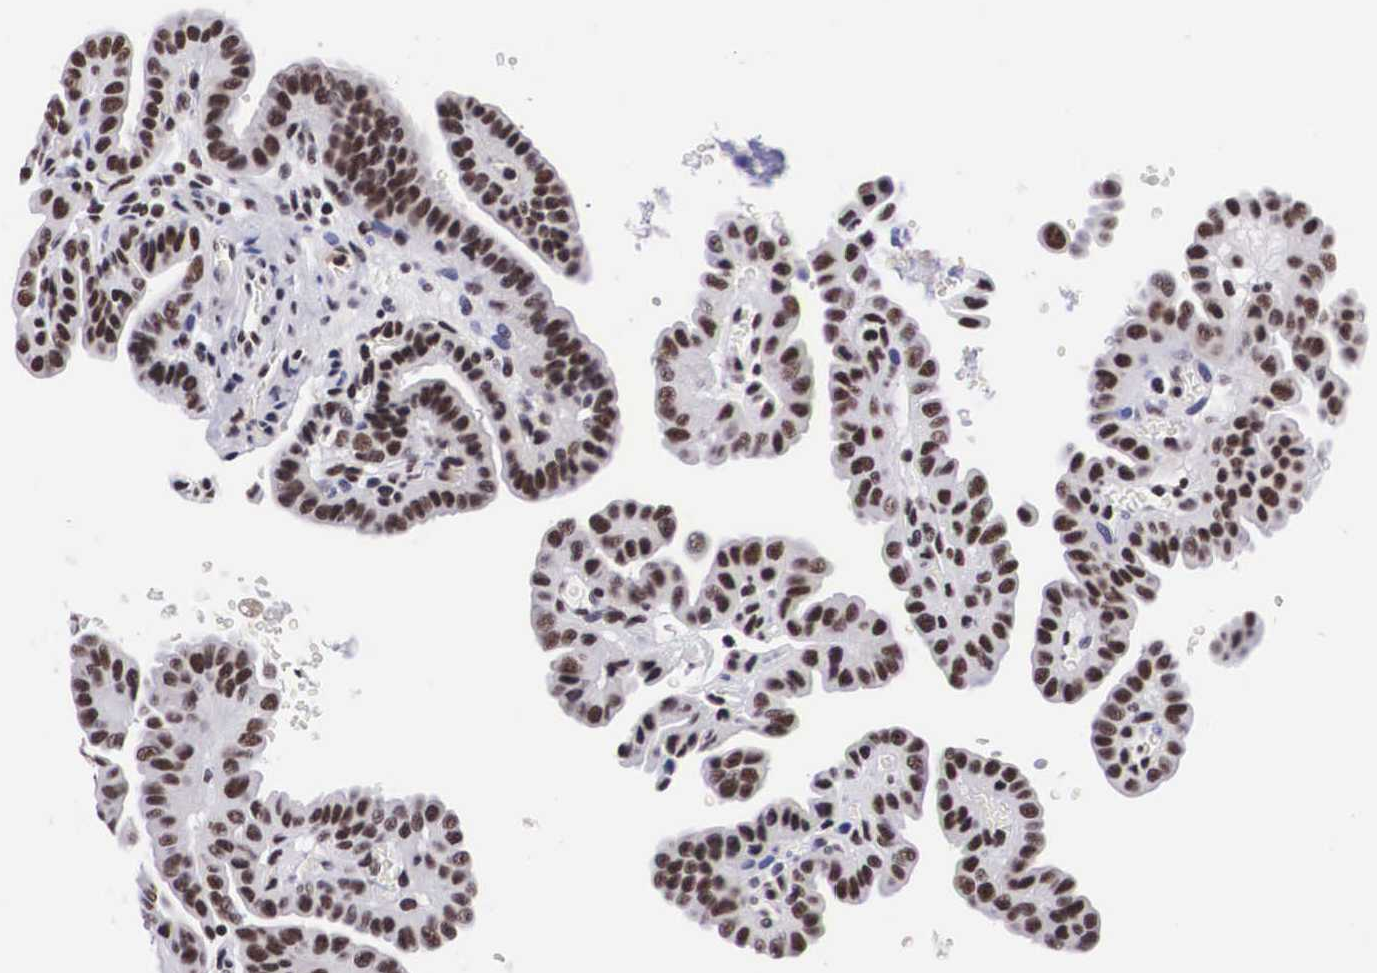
{"staining": {"intensity": "moderate", "quantity": ">75%", "location": "nuclear"}, "tissue": "thyroid cancer", "cell_type": "Tumor cells", "image_type": "cancer", "snomed": [{"axis": "morphology", "description": "Papillary adenocarcinoma, NOS"}, {"axis": "topography", "description": "Thyroid gland"}], "caption": "Thyroid cancer (papillary adenocarcinoma) tissue exhibits moderate nuclear staining in approximately >75% of tumor cells, visualized by immunohistochemistry. The staining was performed using DAB to visualize the protein expression in brown, while the nuclei were stained in blue with hematoxylin (Magnification: 20x).", "gene": "SF3A1", "patient": {"sex": "male", "age": 87}}